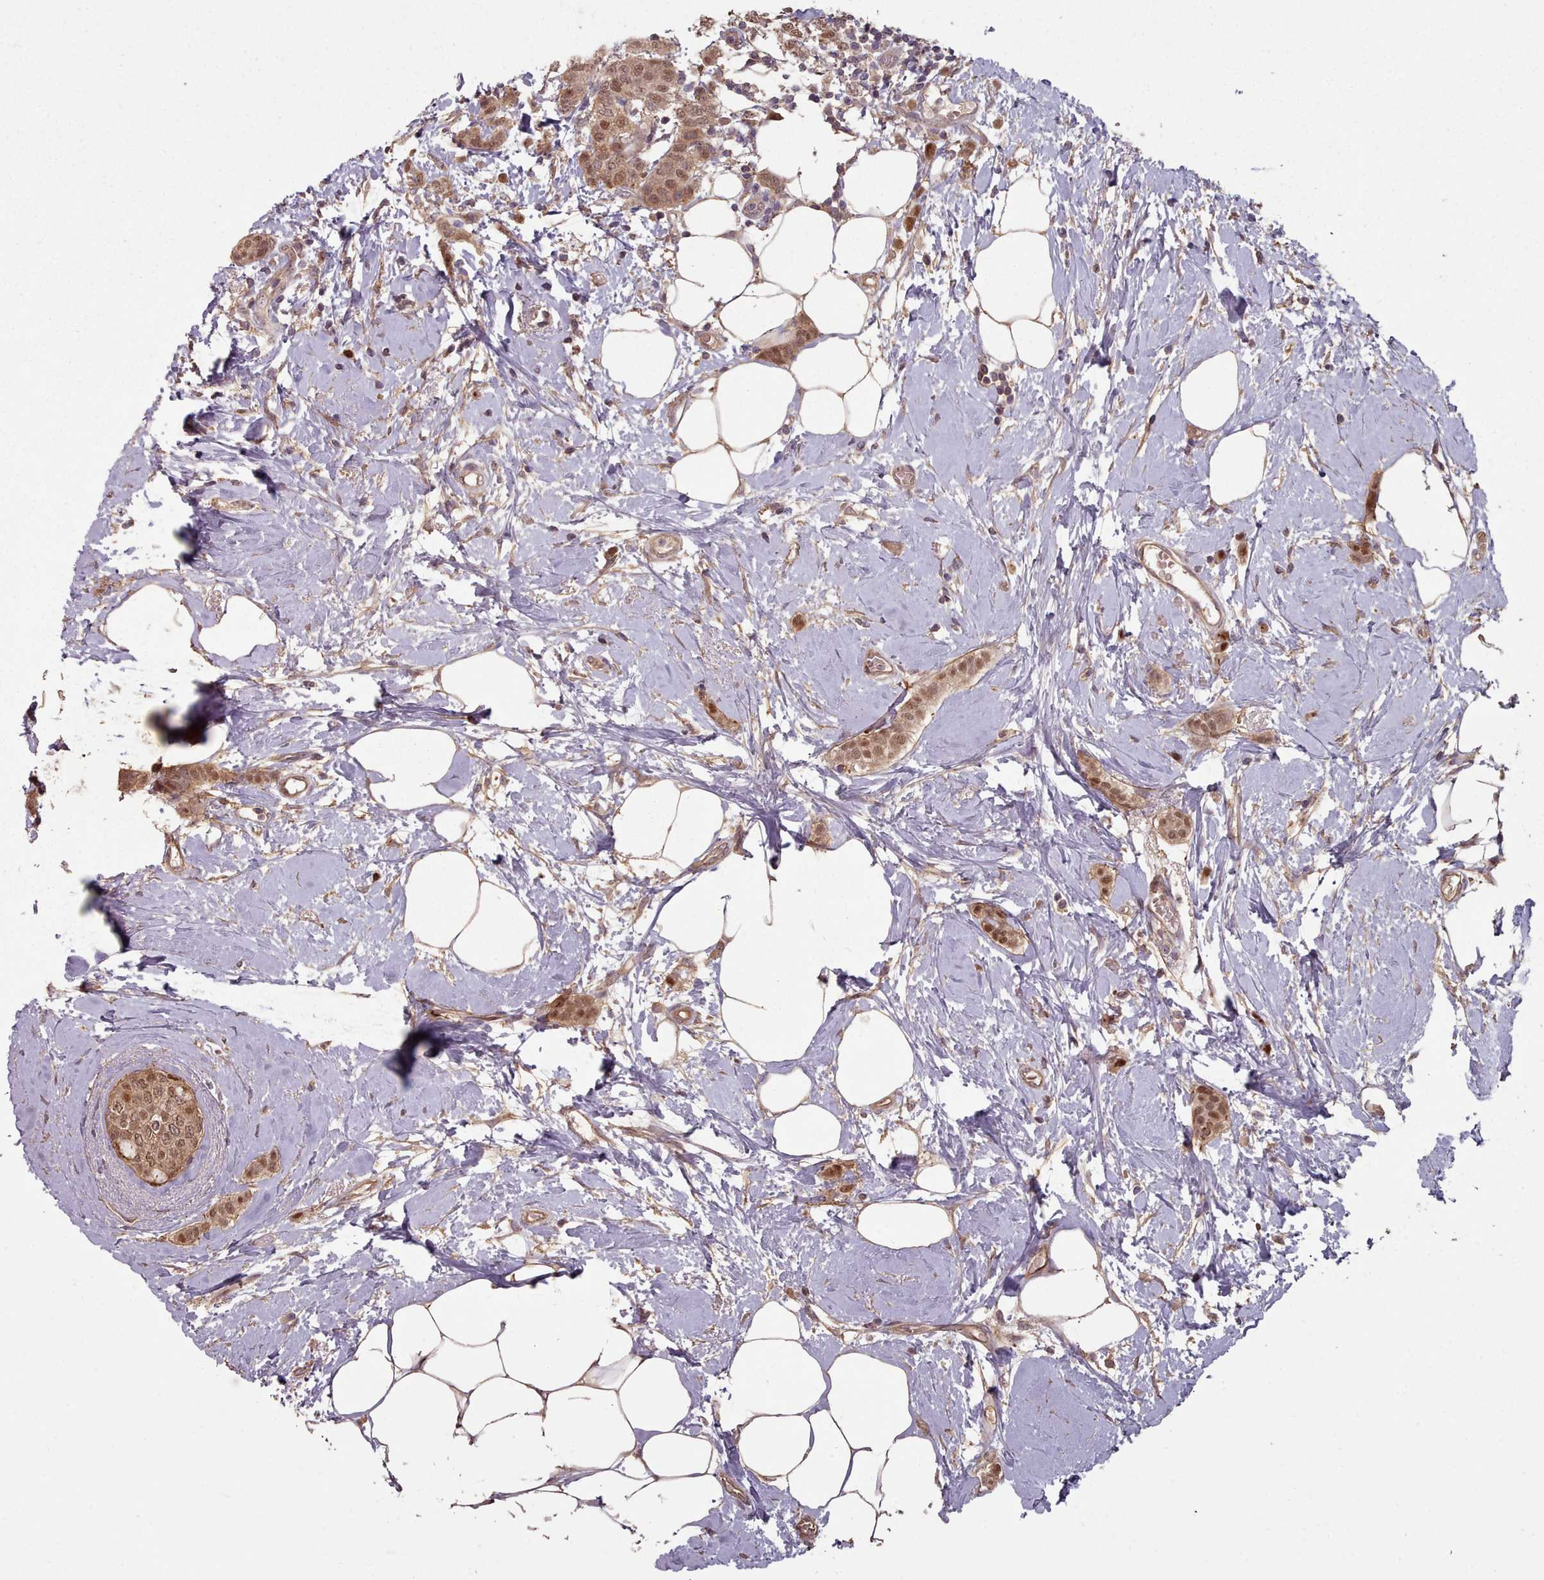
{"staining": {"intensity": "moderate", "quantity": ">75%", "location": "nuclear"}, "tissue": "breast cancer", "cell_type": "Tumor cells", "image_type": "cancer", "snomed": [{"axis": "morphology", "description": "Duct carcinoma"}, {"axis": "topography", "description": "Breast"}], "caption": "Moderate nuclear protein positivity is present in approximately >75% of tumor cells in intraductal carcinoma (breast).", "gene": "ERCC6L", "patient": {"sex": "female", "age": 72}}